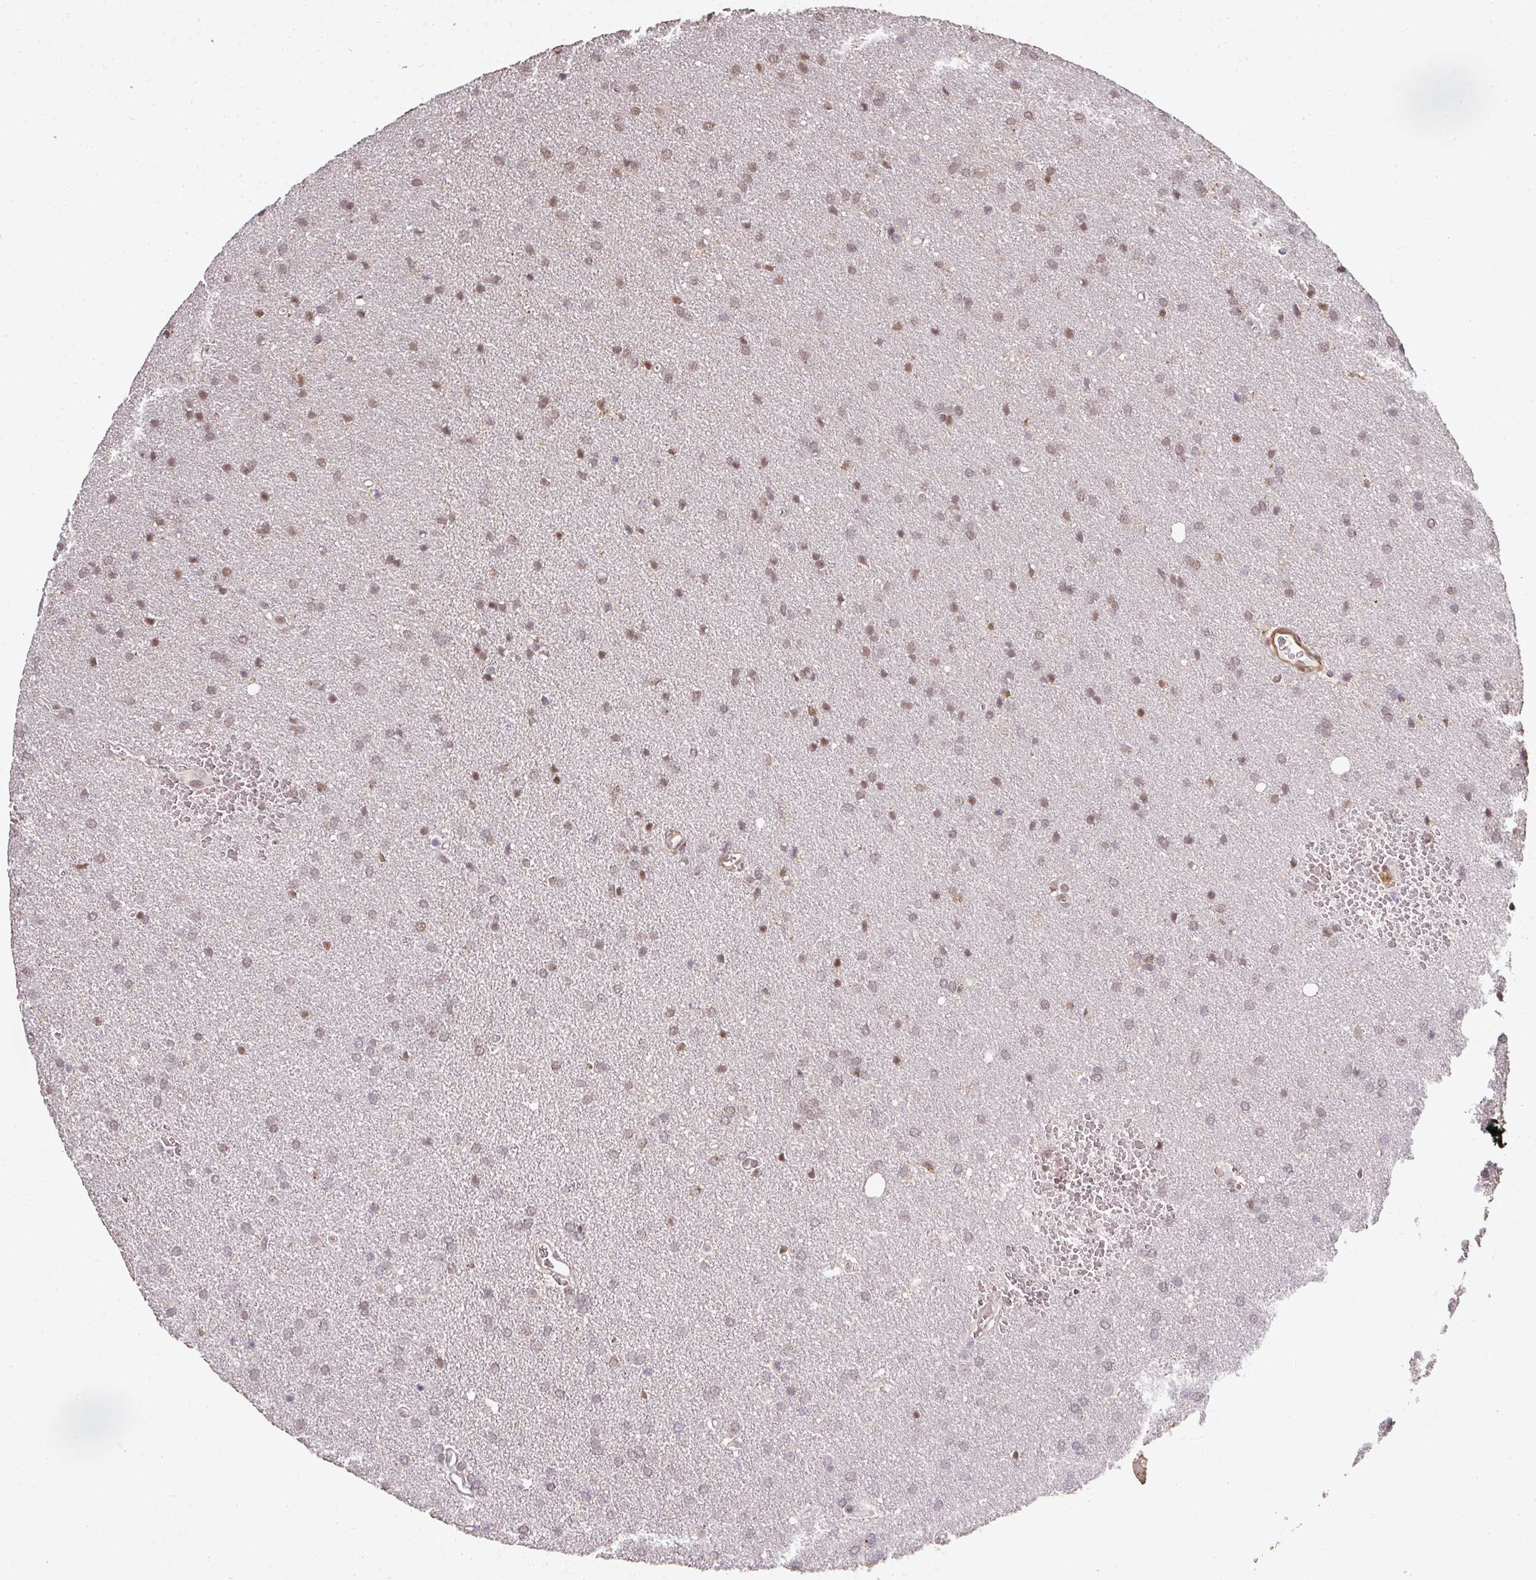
{"staining": {"intensity": "weak", "quantity": "25%-75%", "location": "nuclear"}, "tissue": "glioma", "cell_type": "Tumor cells", "image_type": "cancer", "snomed": [{"axis": "morphology", "description": "Glioma, malignant, Low grade"}, {"axis": "topography", "description": "Brain"}], "caption": "This micrograph demonstrates IHC staining of malignant glioma (low-grade), with low weak nuclear staining in approximately 25%-75% of tumor cells.", "gene": "GPRIN2", "patient": {"sex": "female", "age": 34}}